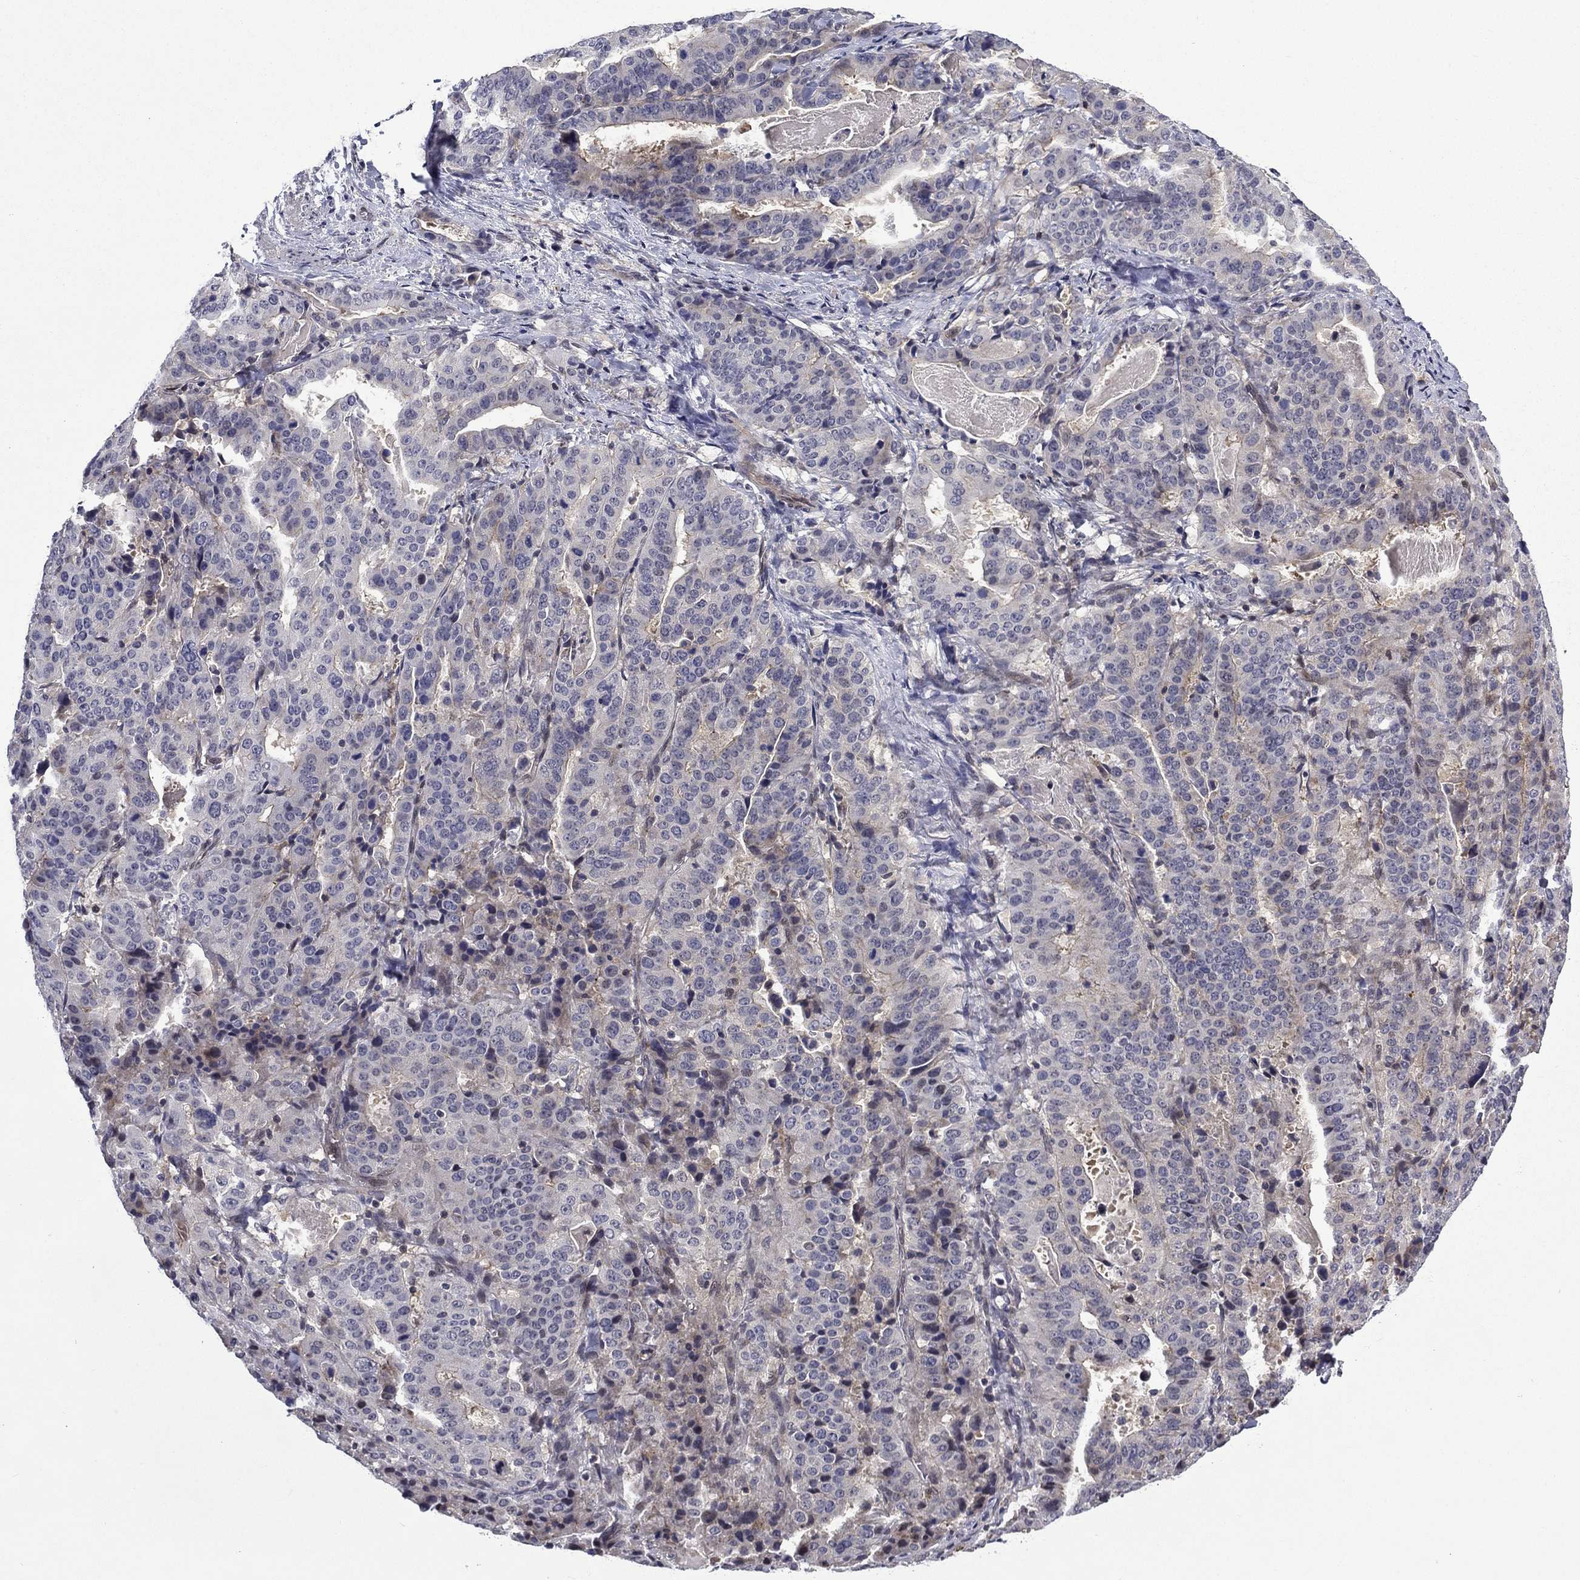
{"staining": {"intensity": "negative", "quantity": "none", "location": "none"}, "tissue": "stomach cancer", "cell_type": "Tumor cells", "image_type": "cancer", "snomed": [{"axis": "morphology", "description": "Adenocarcinoma, NOS"}, {"axis": "topography", "description": "Stomach"}], "caption": "Immunohistochemical staining of human stomach cancer (adenocarcinoma) shows no significant positivity in tumor cells. Brightfield microscopy of immunohistochemistry (IHC) stained with DAB (3,3'-diaminobenzidine) (brown) and hematoxylin (blue), captured at high magnification.", "gene": "B3GAT1", "patient": {"sex": "male", "age": 48}}